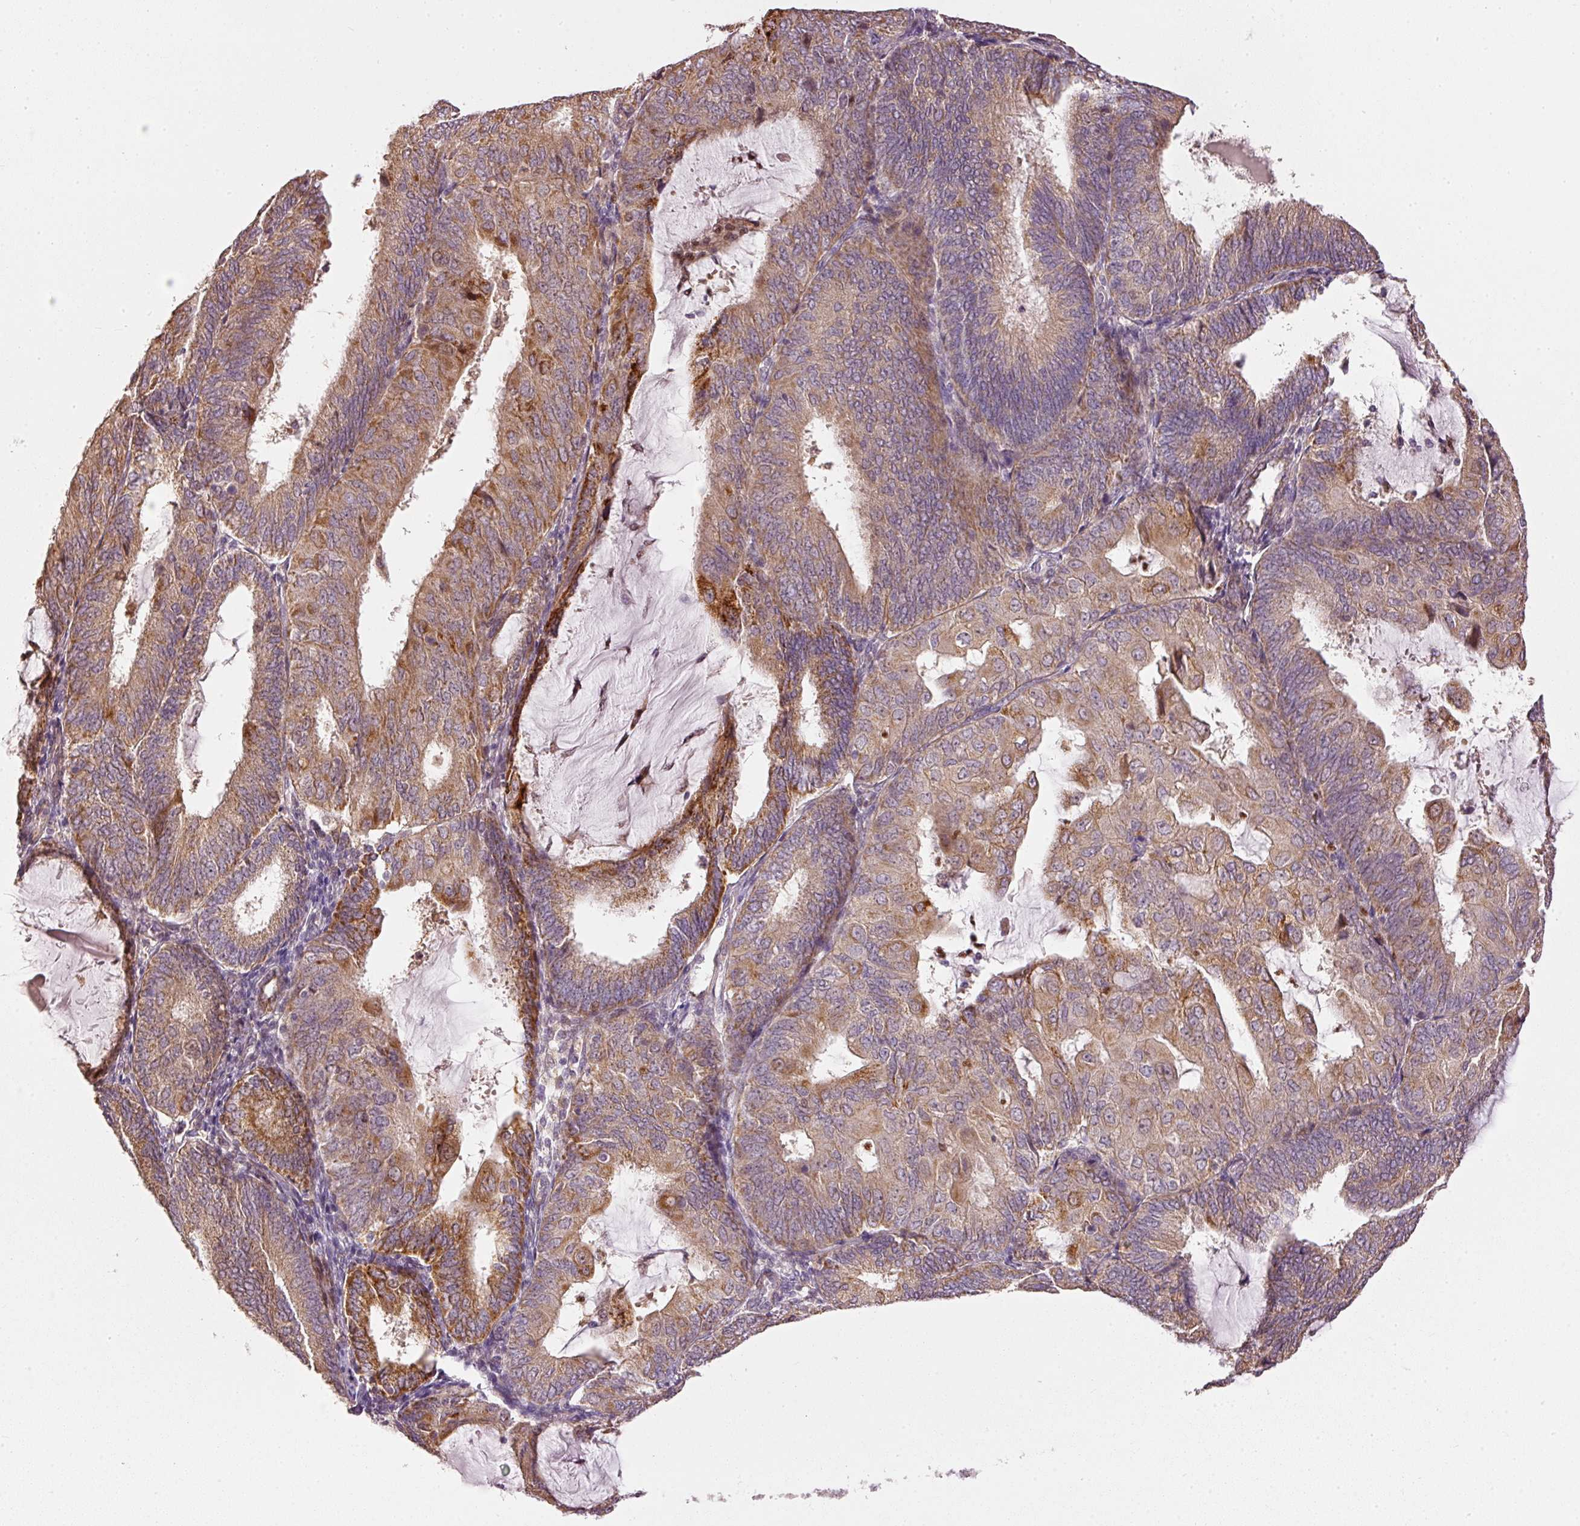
{"staining": {"intensity": "moderate", "quantity": ">75%", "location": "cytoplasmic/membranous"}, "tissue": "endometrial cancer", "cell_type": "Tumor cells", "image_type": "cancer", "snomed": [{"axis": "morphology", "description": "Adenocarcinoma, NOS"}, {"axis": "topography", "description": "Endometrium"}], "caption": "DAB (3,3'-diaminobenzidine) immunohistochemical staining of endometrial cancer reveals moderate cytoplasmic/membranous protein positivity in approximately >75% of tumor cells.", "gene": "MTHFD1L", "patient": {"sex": "female", "age": 81}}